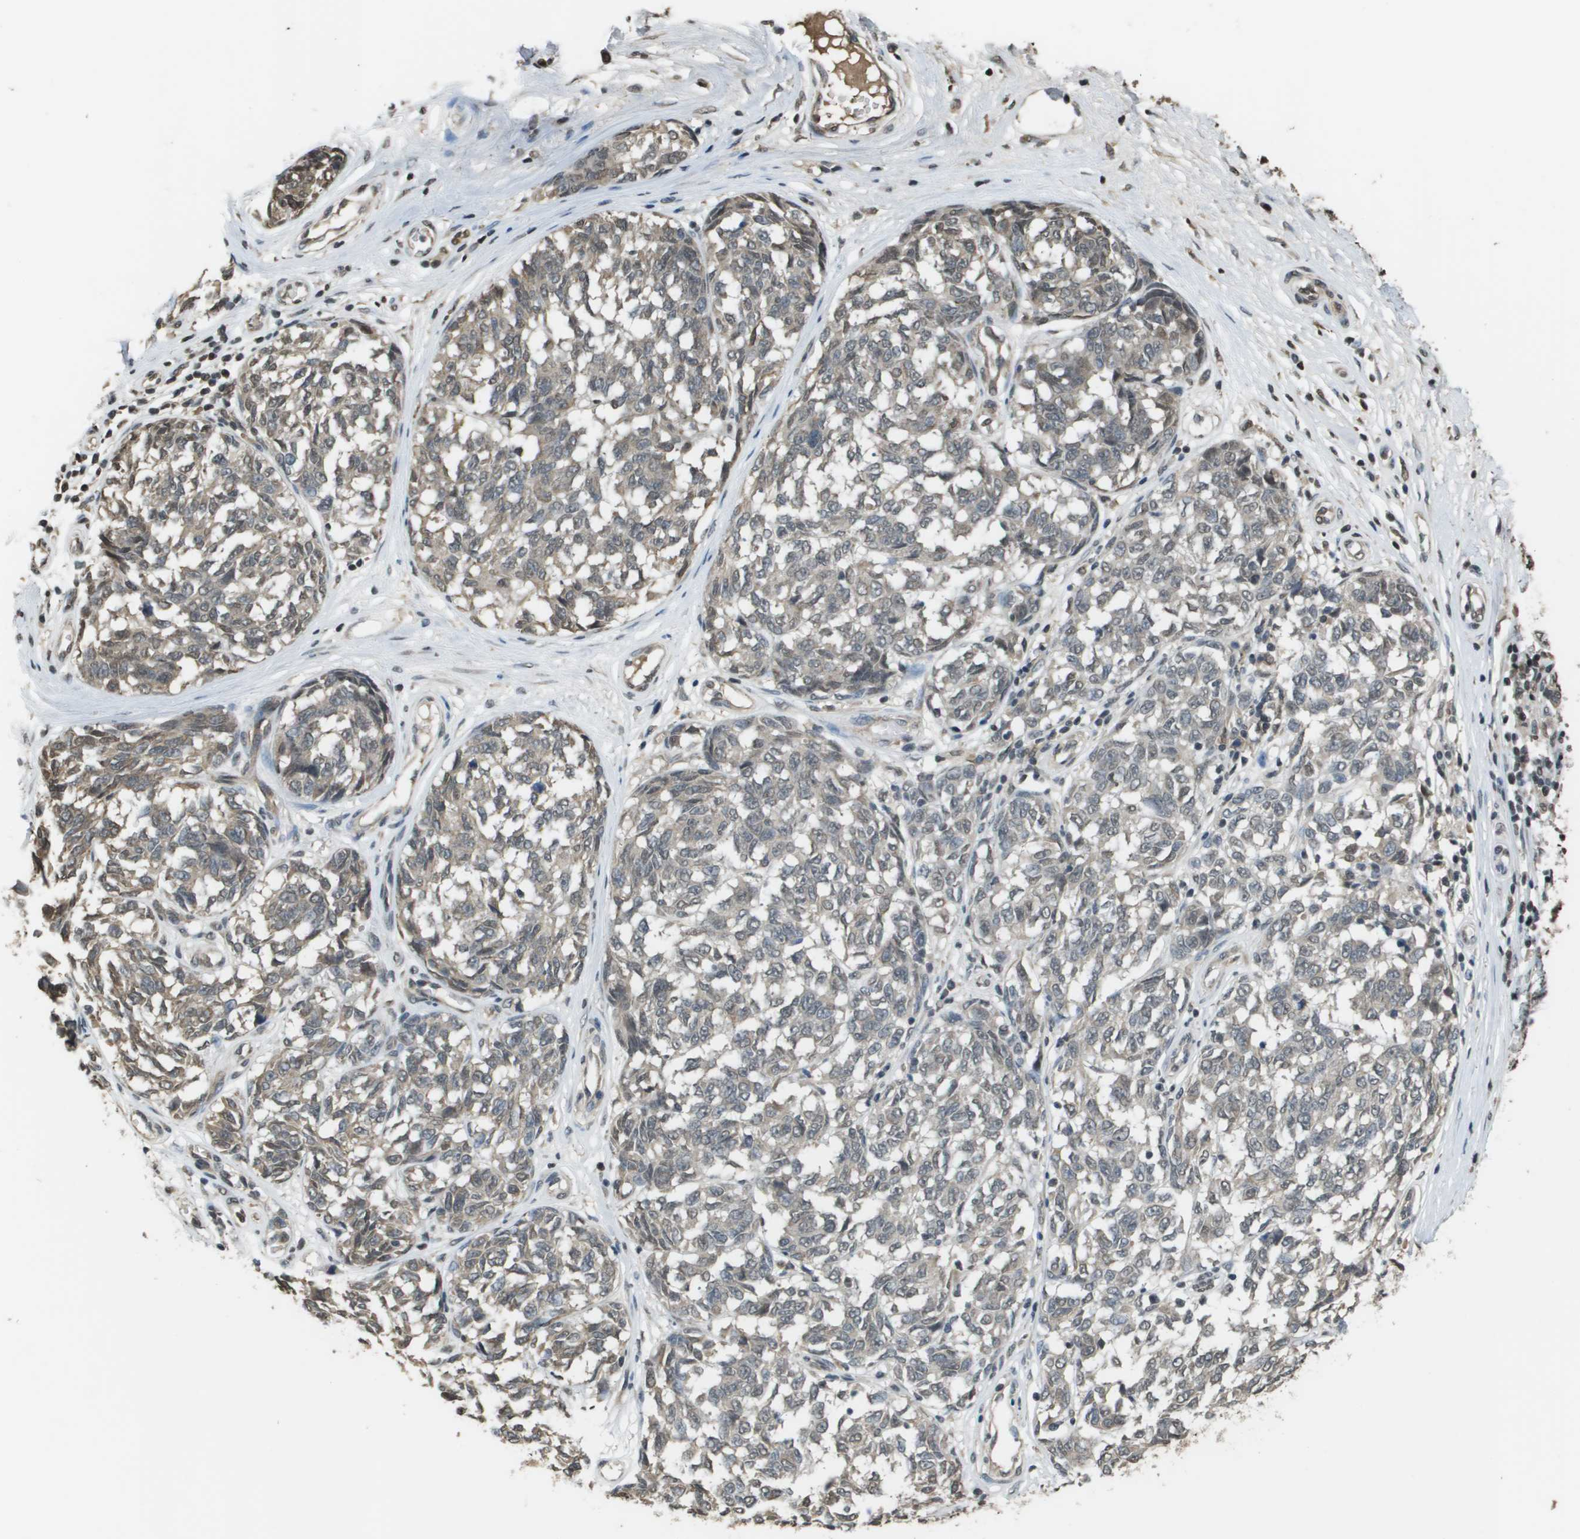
{"staining": {"intensity": "weak", "quantity": "<25%", "location": "cytoplasmic/membranous"}, "tissue": "melanoma", "cell_type": "Tumor cells", "image_type": "cancer", "snomed": [{"axis": "morphology", "description": "Malignant melanoma, NOS"}, {"axis": "topography", "description": "Skin"}], "caption": "Immunohistochemical staining of human melanoma shows no significant expression in tumor cells.", "gene": "NDRG2", "patient": {"sex": "female", "age": 64}}